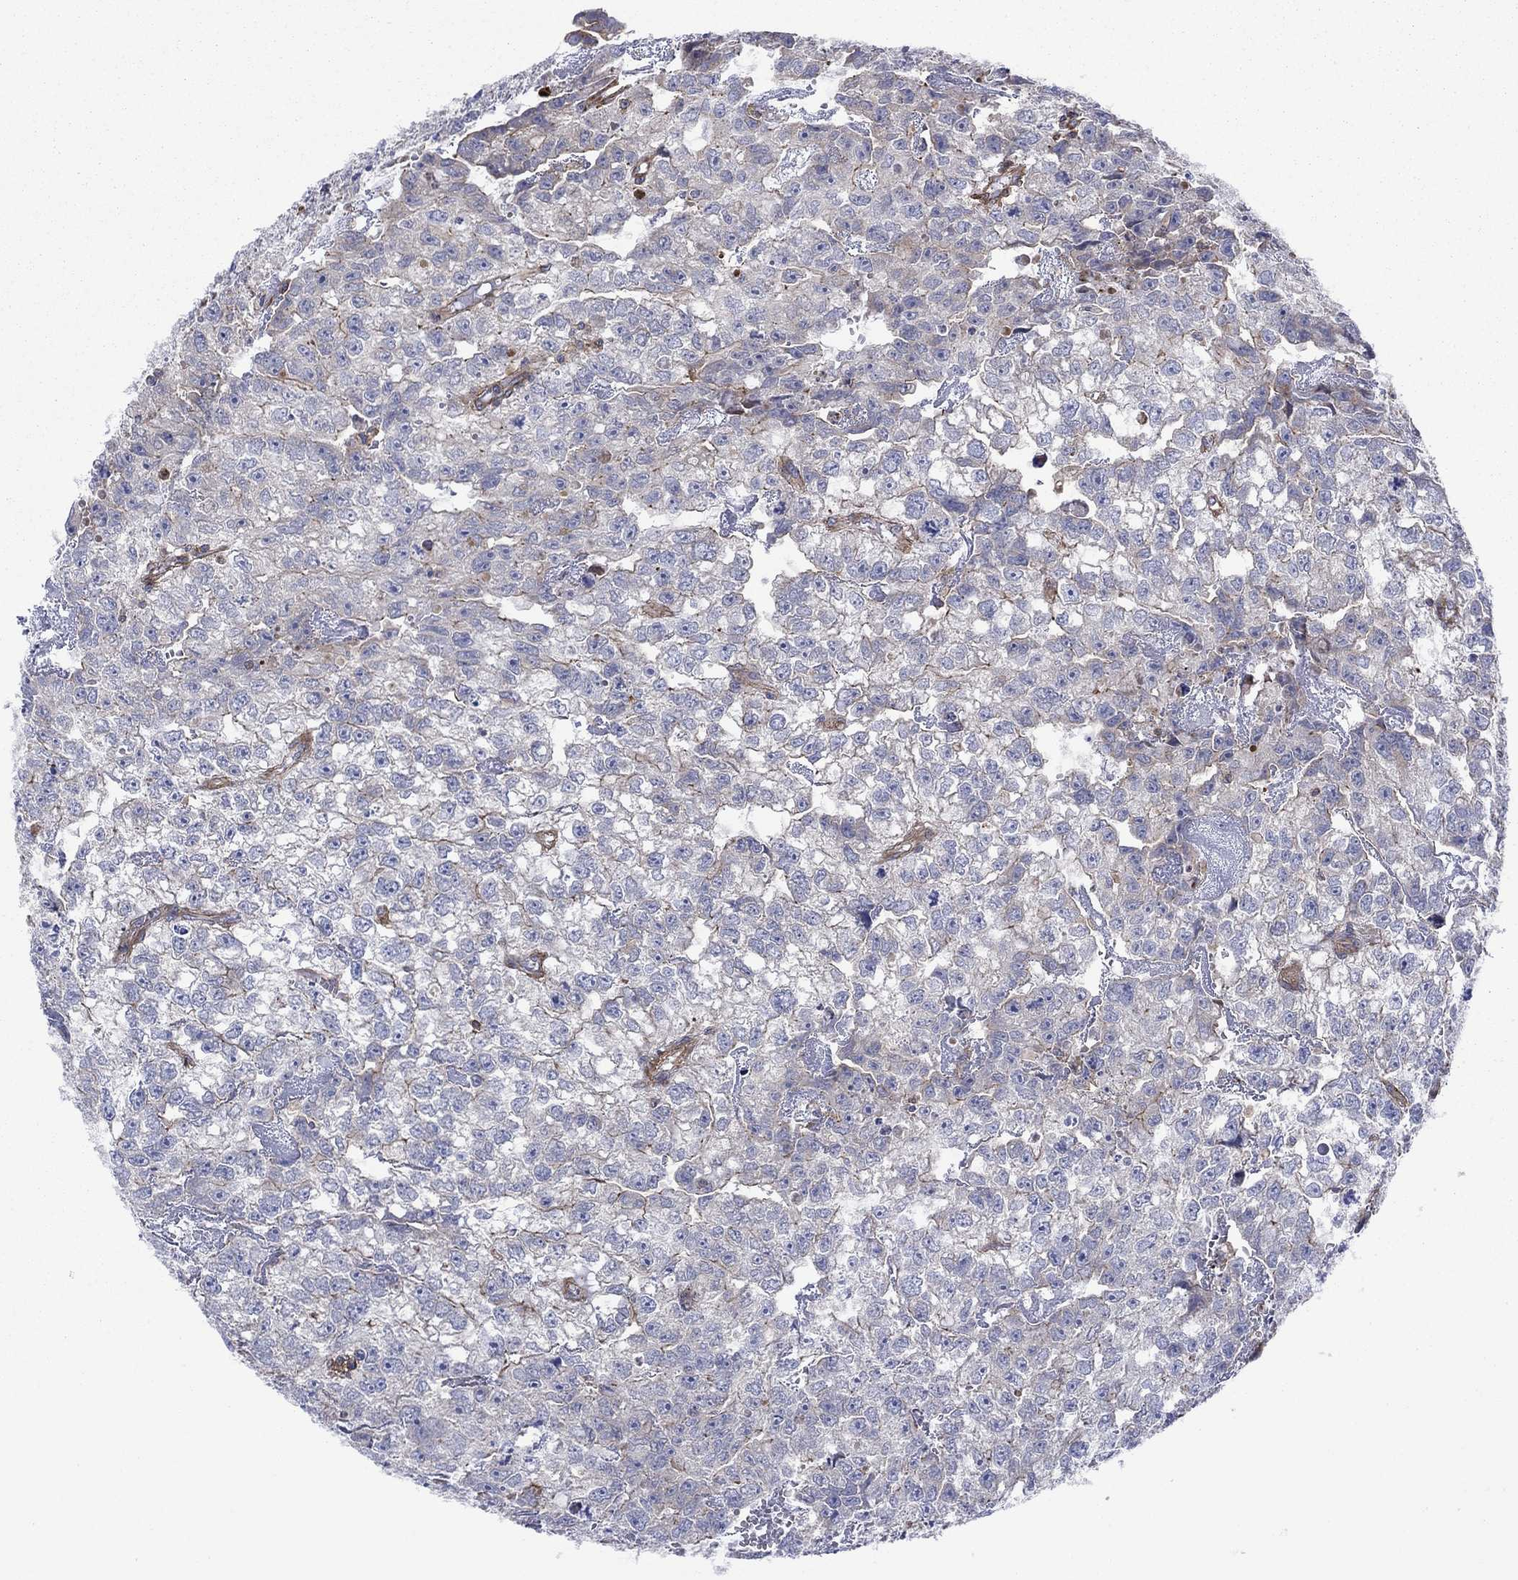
{"staining": {"intensity": "strong", "quantity": "<25%", "location": "cytoplasmic/membranous"}, "tissue": "testis cancer", "cell_type": "Tumor cells", "image_type": "cancer", "snomed": [{"axis": "morphology", "description": "Carcinoma, Embryonal, NOS"}, {"axis": "morphology", "description": "Teratoma, malignant, NOS"}, {"axis": "topography", "description": "Testis"}], "caption": "IHC image of human embryonal carcinoma (testis) stained for a protein (brown), which displays medium levels of strong cytoplasmic/membranous staining in approximately <25% of tumor cells.", "gene": "PAG1", "patient": {"sex": "male", "age": 44}}